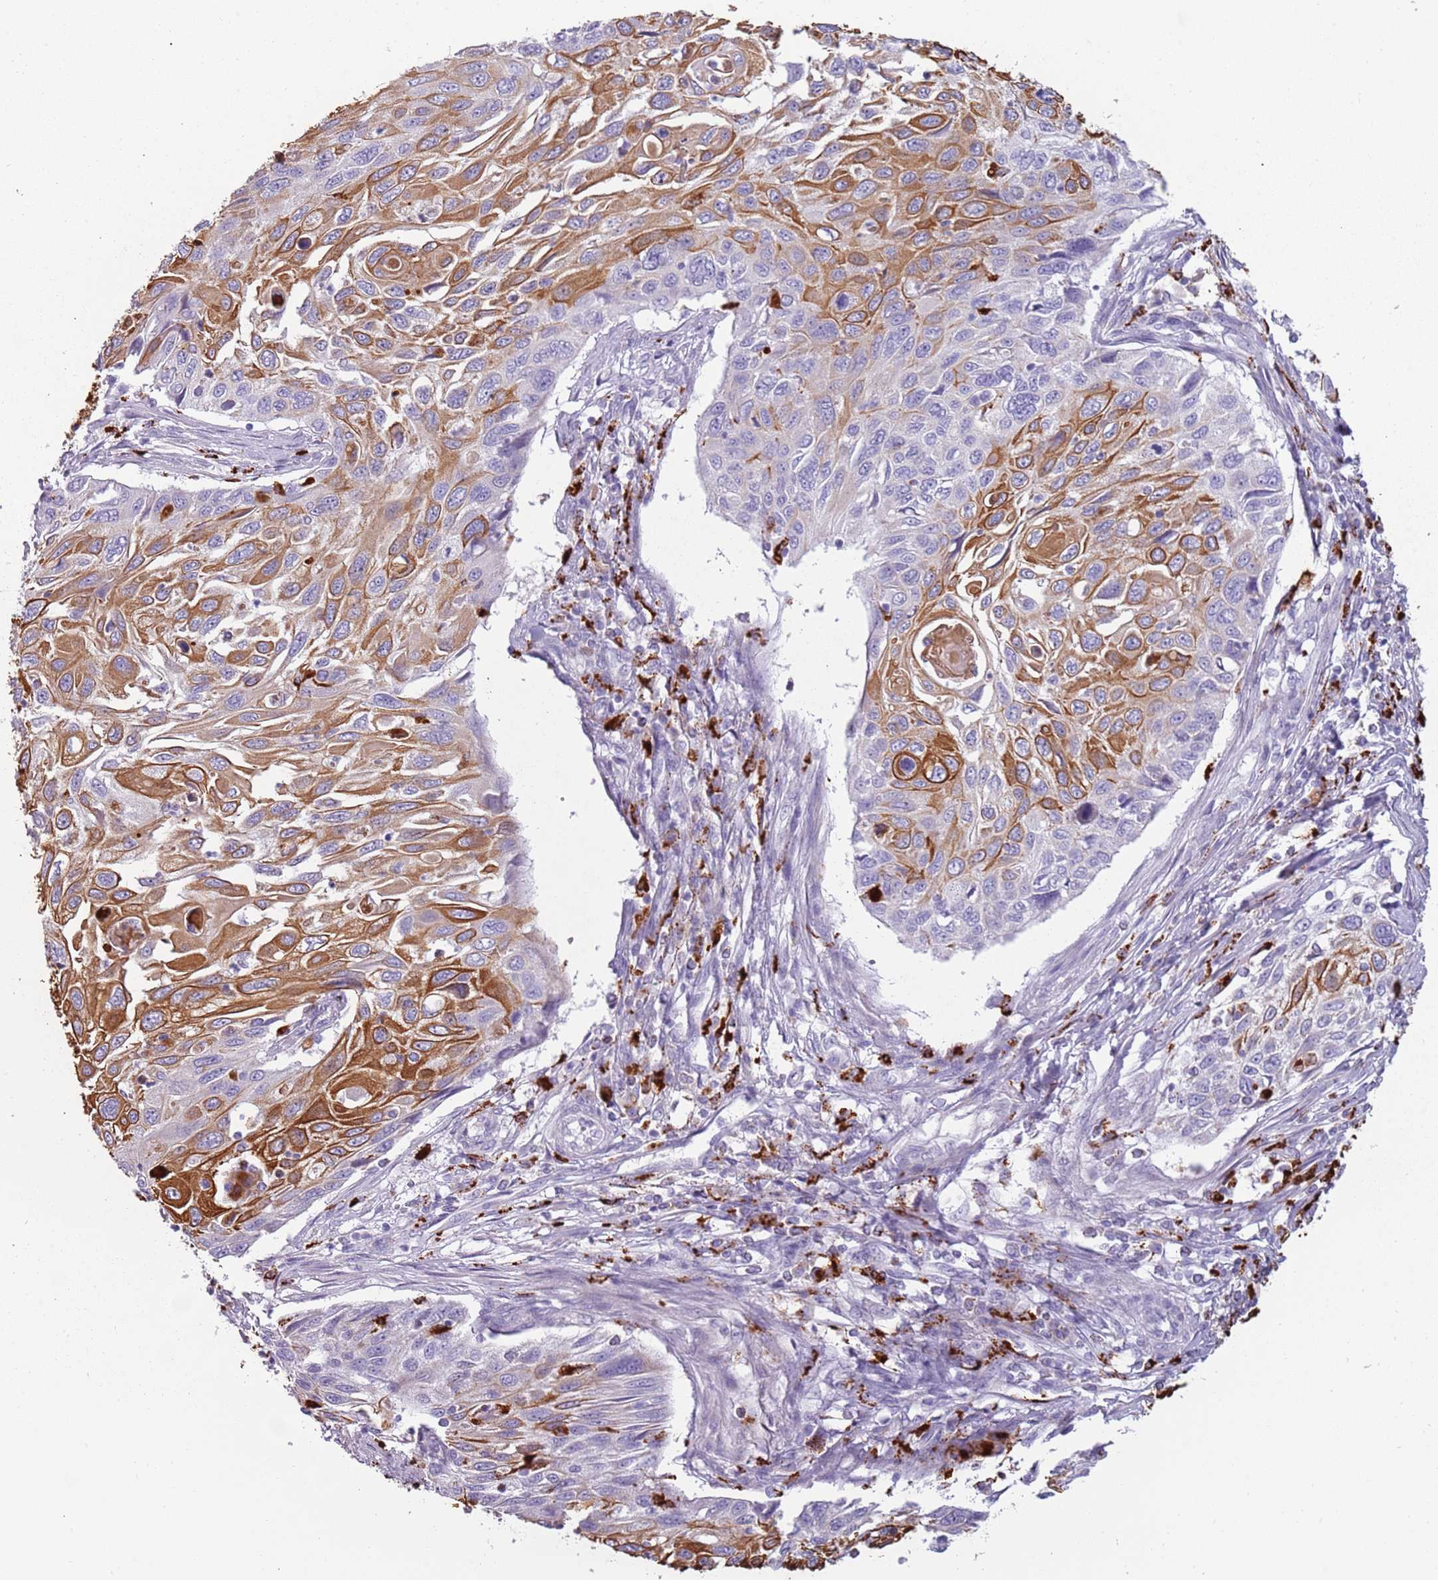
{"staining": {"intensity": "moderate", "quantity": "25%-75%", "location": "cytoplasmic/membranous"}, "tissue": "cervical cancer", "cell_type": "Tumor cells", "image_type": "cancer", "snomed": [{"axis": "morphology", "description": "Squamous cell carcinoma, NOS"}, {"axis": "topography", "description": "Cervix"}], "caption": "A photomicrograph of squamous cell carcinoma (cervical) stained for a protein exhibits moderate cytoplasmic/membranous brown staining in tumor cells.", "gene": "NWD2", "patient": {"sex": "female", "age": 70}}